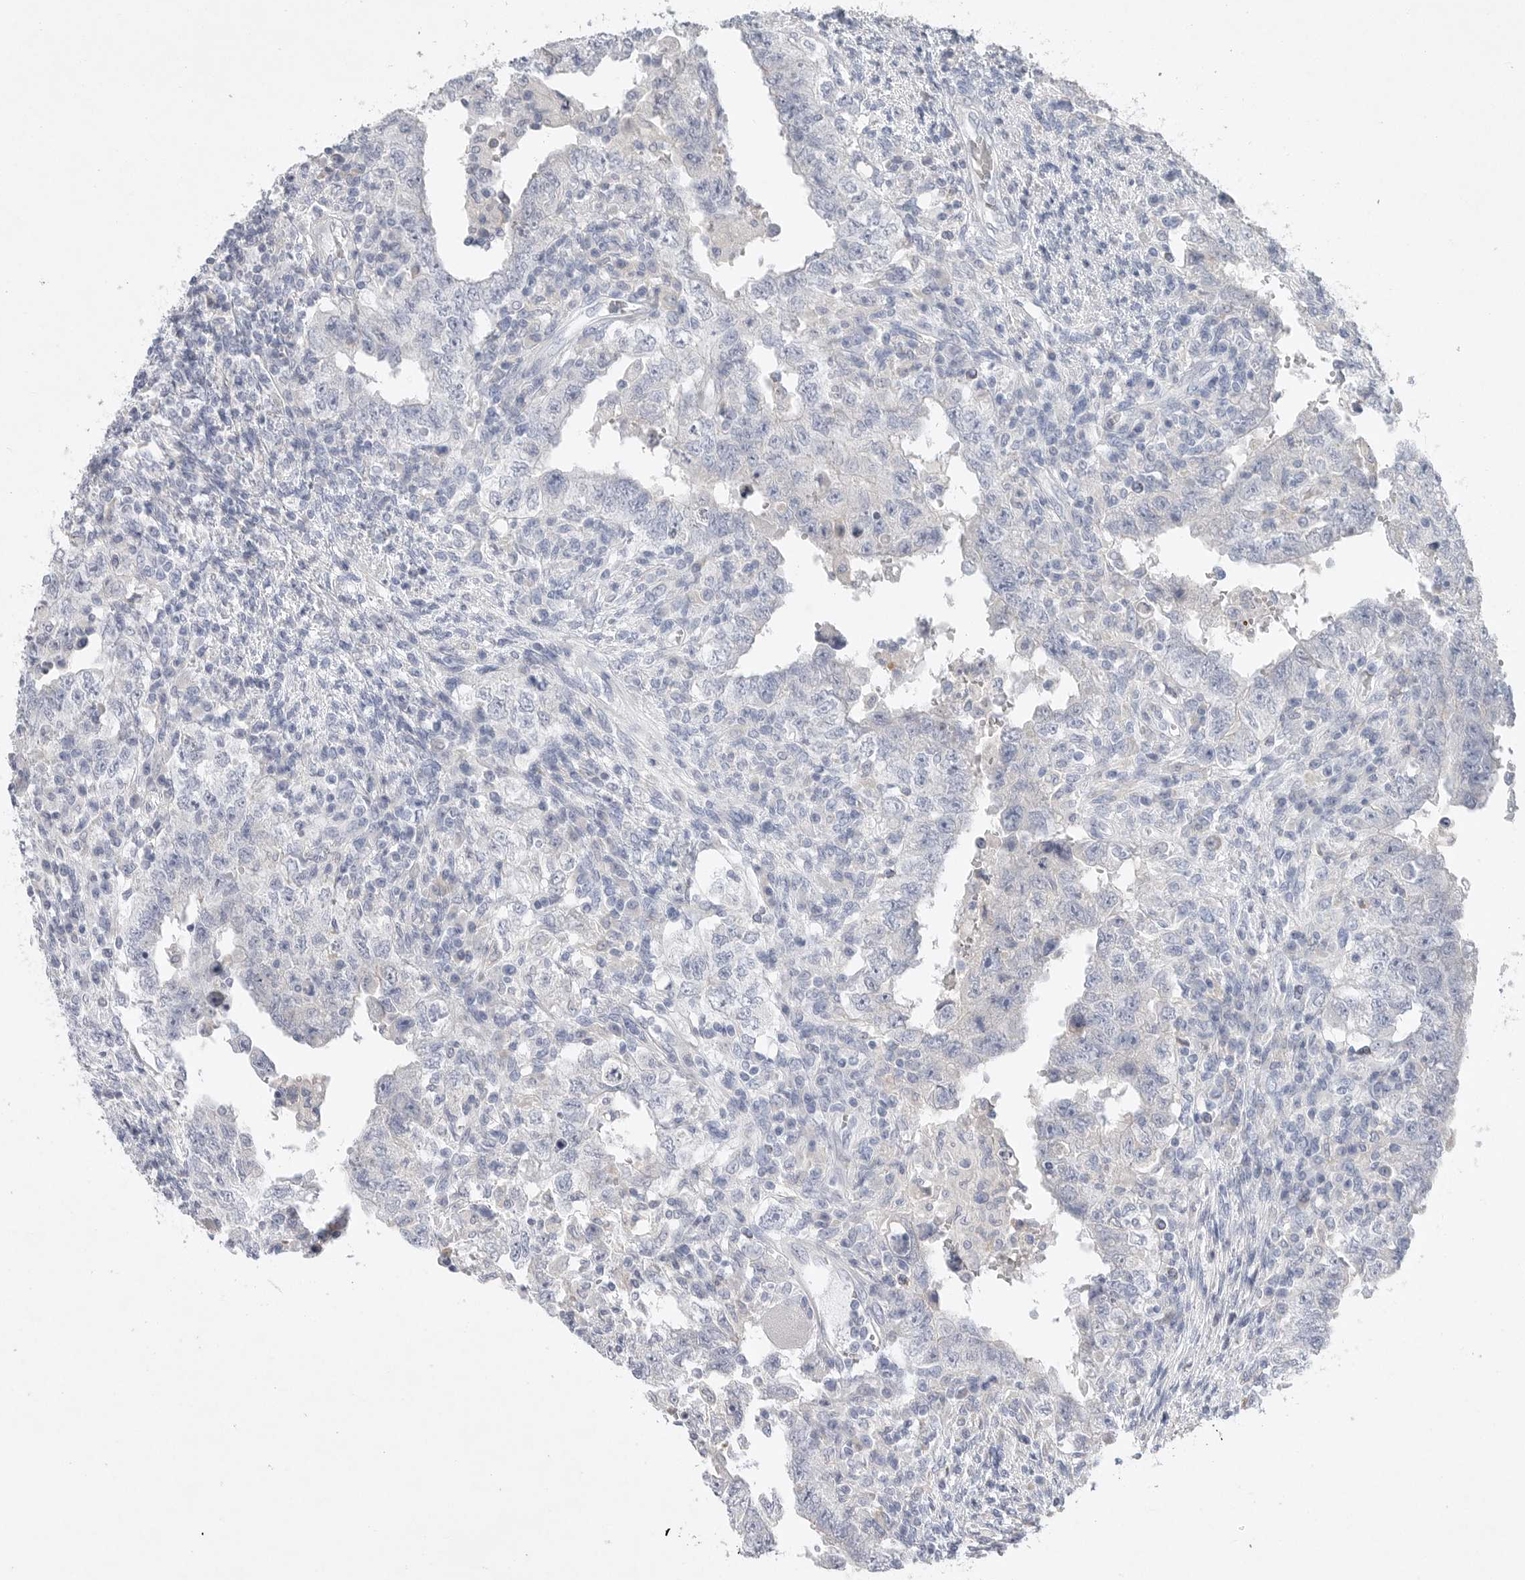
{"staining": {"intensity": "negative", "quantity": "none", "location": "none"}, "tissue": "testis cancer", "cell_type": "Tumor cells", "image_type": "cancer", "snomed": [{"axis": "morphology", "description": "Carcinoma, Embryonal, NOS"}, {"axis": "topography", "description": "Testis"}], "caption": "IHC of human embryonal carcinoma (testis) reveals no expression in tumor cells.", "gene": "CAMK2B", "patient": {"sex": "male", "age": 26}}